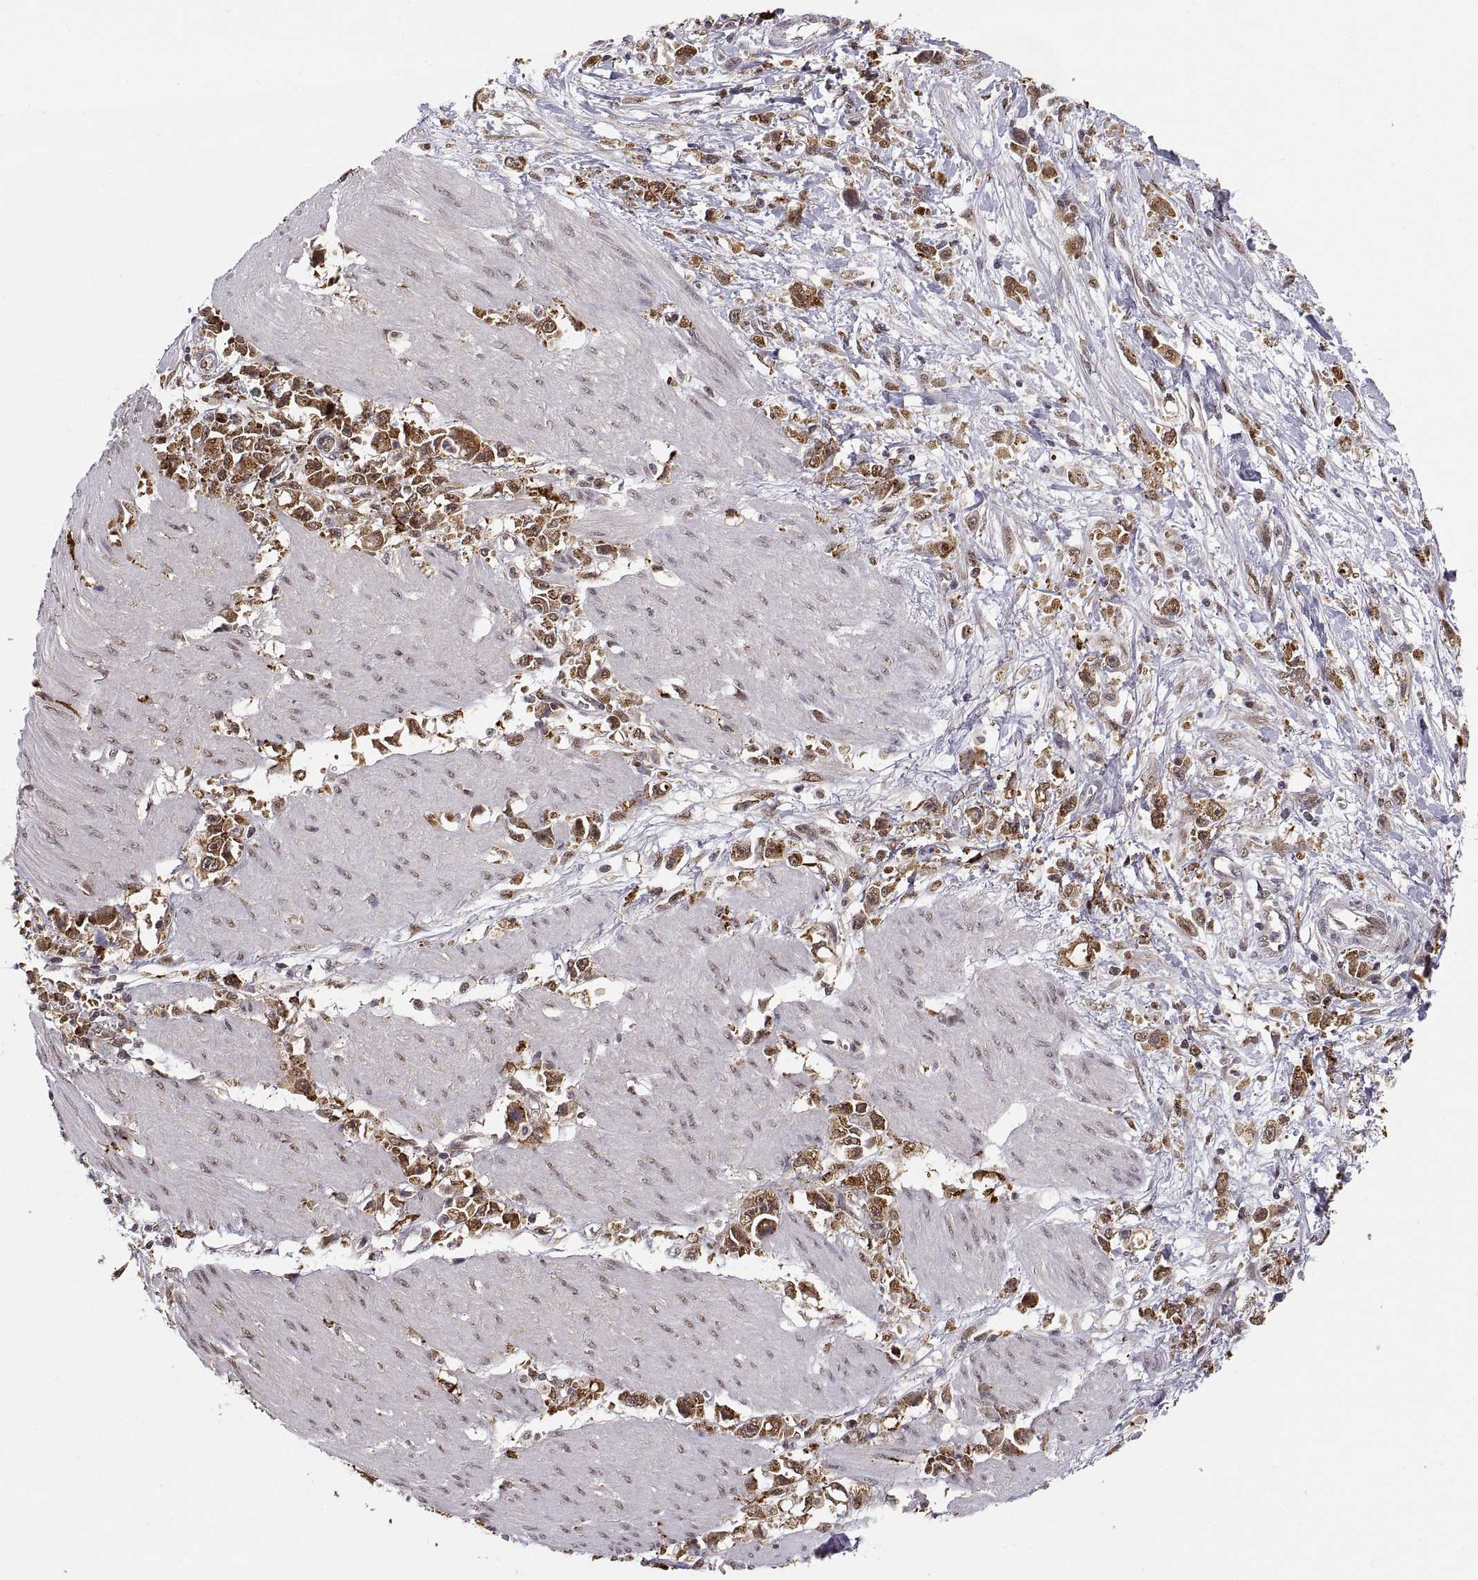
{"staining": {"intensity": "moderate", "quantity": ">75%", "location": "cytoplasmic/membranous"}, "tissue": "stomach cancer", "cell_type": "Tumor cells", "image_type": "cancer", "snomed": [{"axis": "morphology", "description": "Adenocarcinoma, NOS"}, {"axis": "topography", "description": "Stomach"}], "caption": "This is an image of IHC staining of adenocarcinoma (stomach), which shows moderate positivity in the cytoplasmic/membranous of tumor cells.", "gene": "PSMC2", "patient": {"sex": "female", "age": 59}}